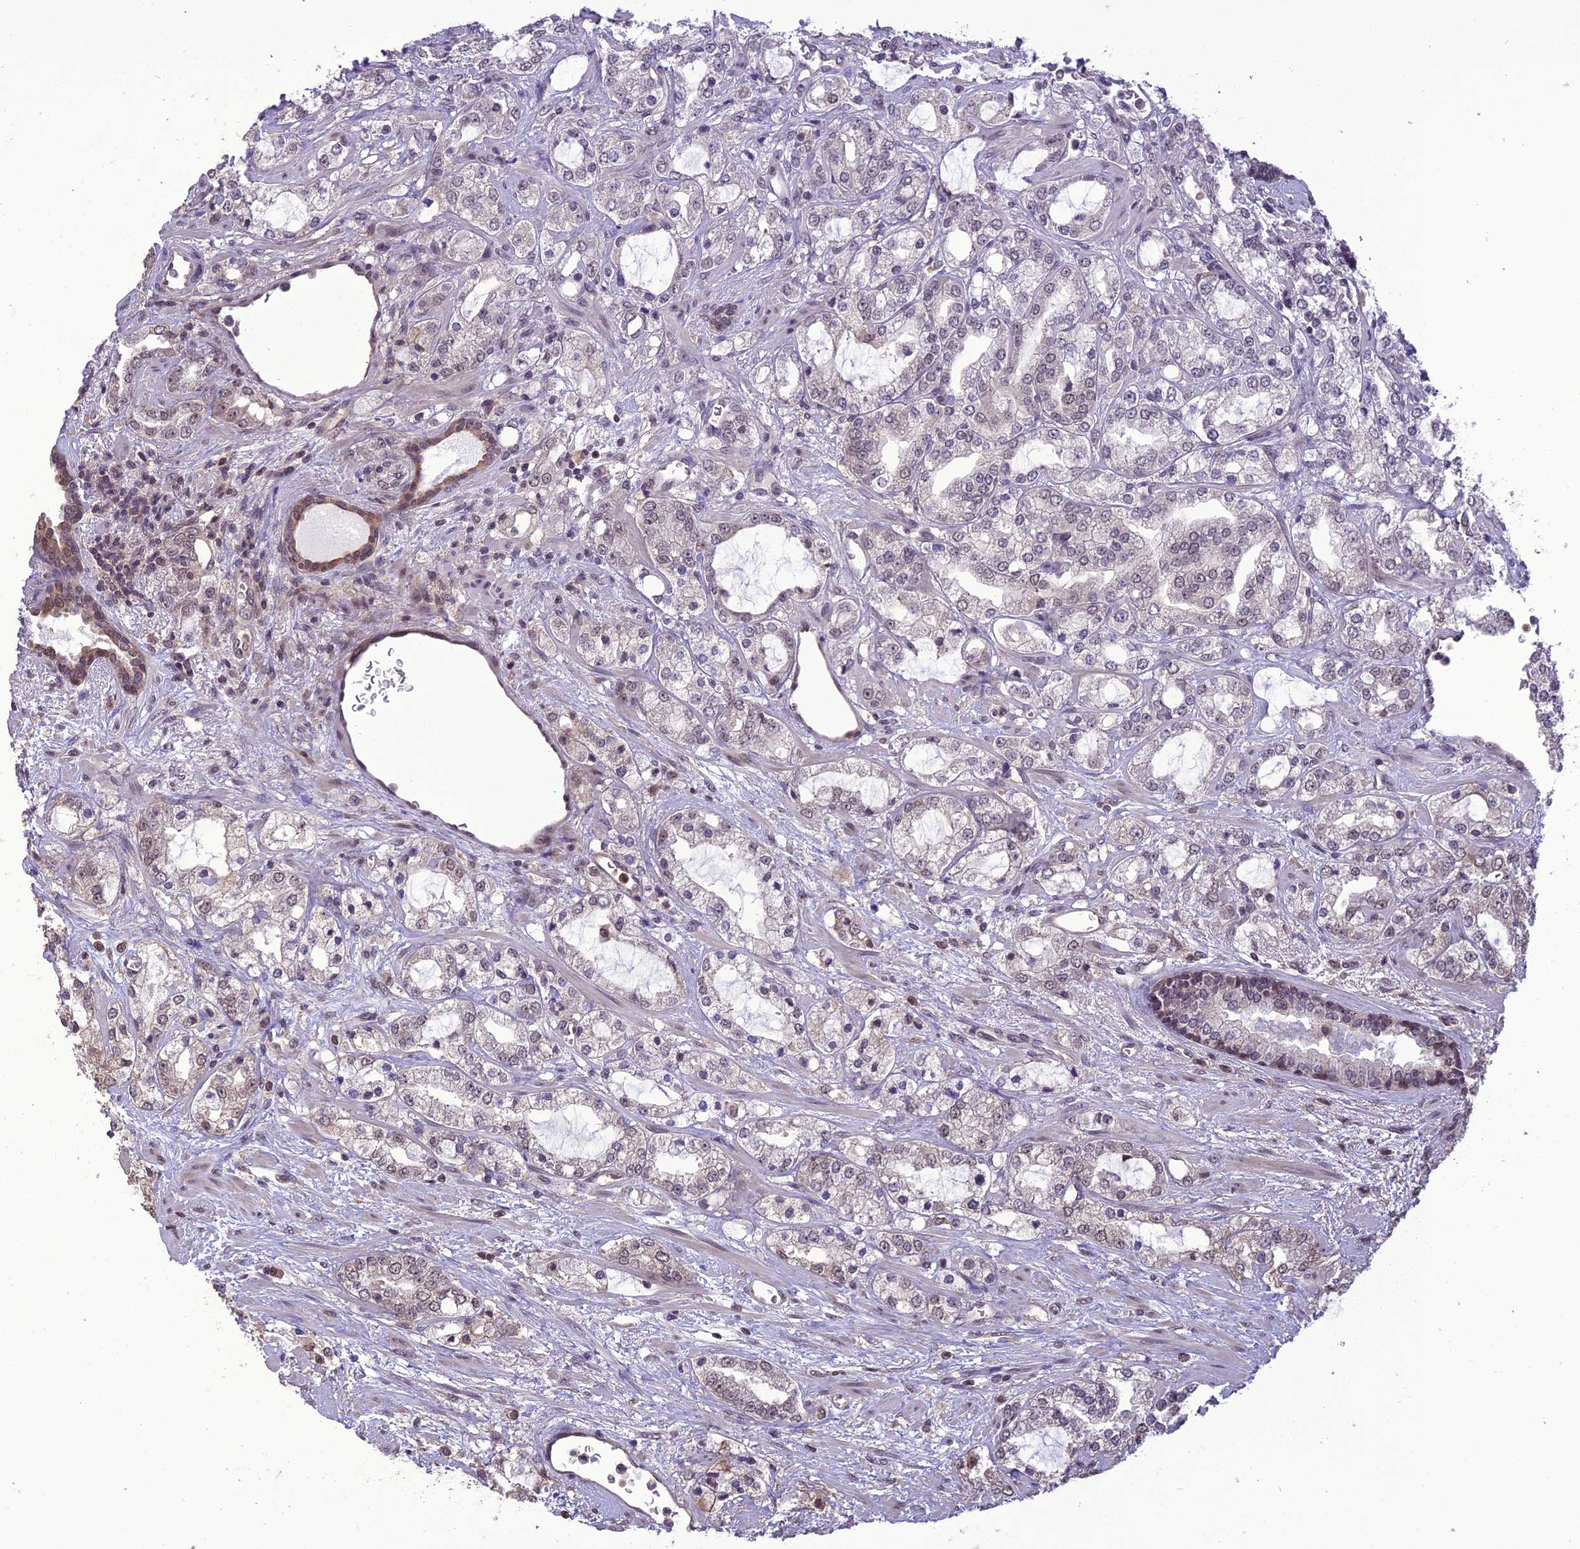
{"staining": {"intensity": "weak", "quantity": "<25%", "location": "nuclear"}, "tissue": "prostate cancer", "cell_type": "Tumor cells", "image_type": "cancer", "snomed": [{"axis": "morphology", "description": "Adenocarcinoma, High grade"}, {"axis": "topography", "description": "Prostate"}], "caption": "Tumor cells are negative for brown protein staining in adenocarcinoma (high-grade) (prostate). Brightfield microscopy of immunohistochemistry stained with DAB (3,3'-diaminobenzidine) (brown) and hematoxylin (blue), captured at high magnification.", "gene": "TIGD7", "patient": {"sex": "male", "age": 64}}